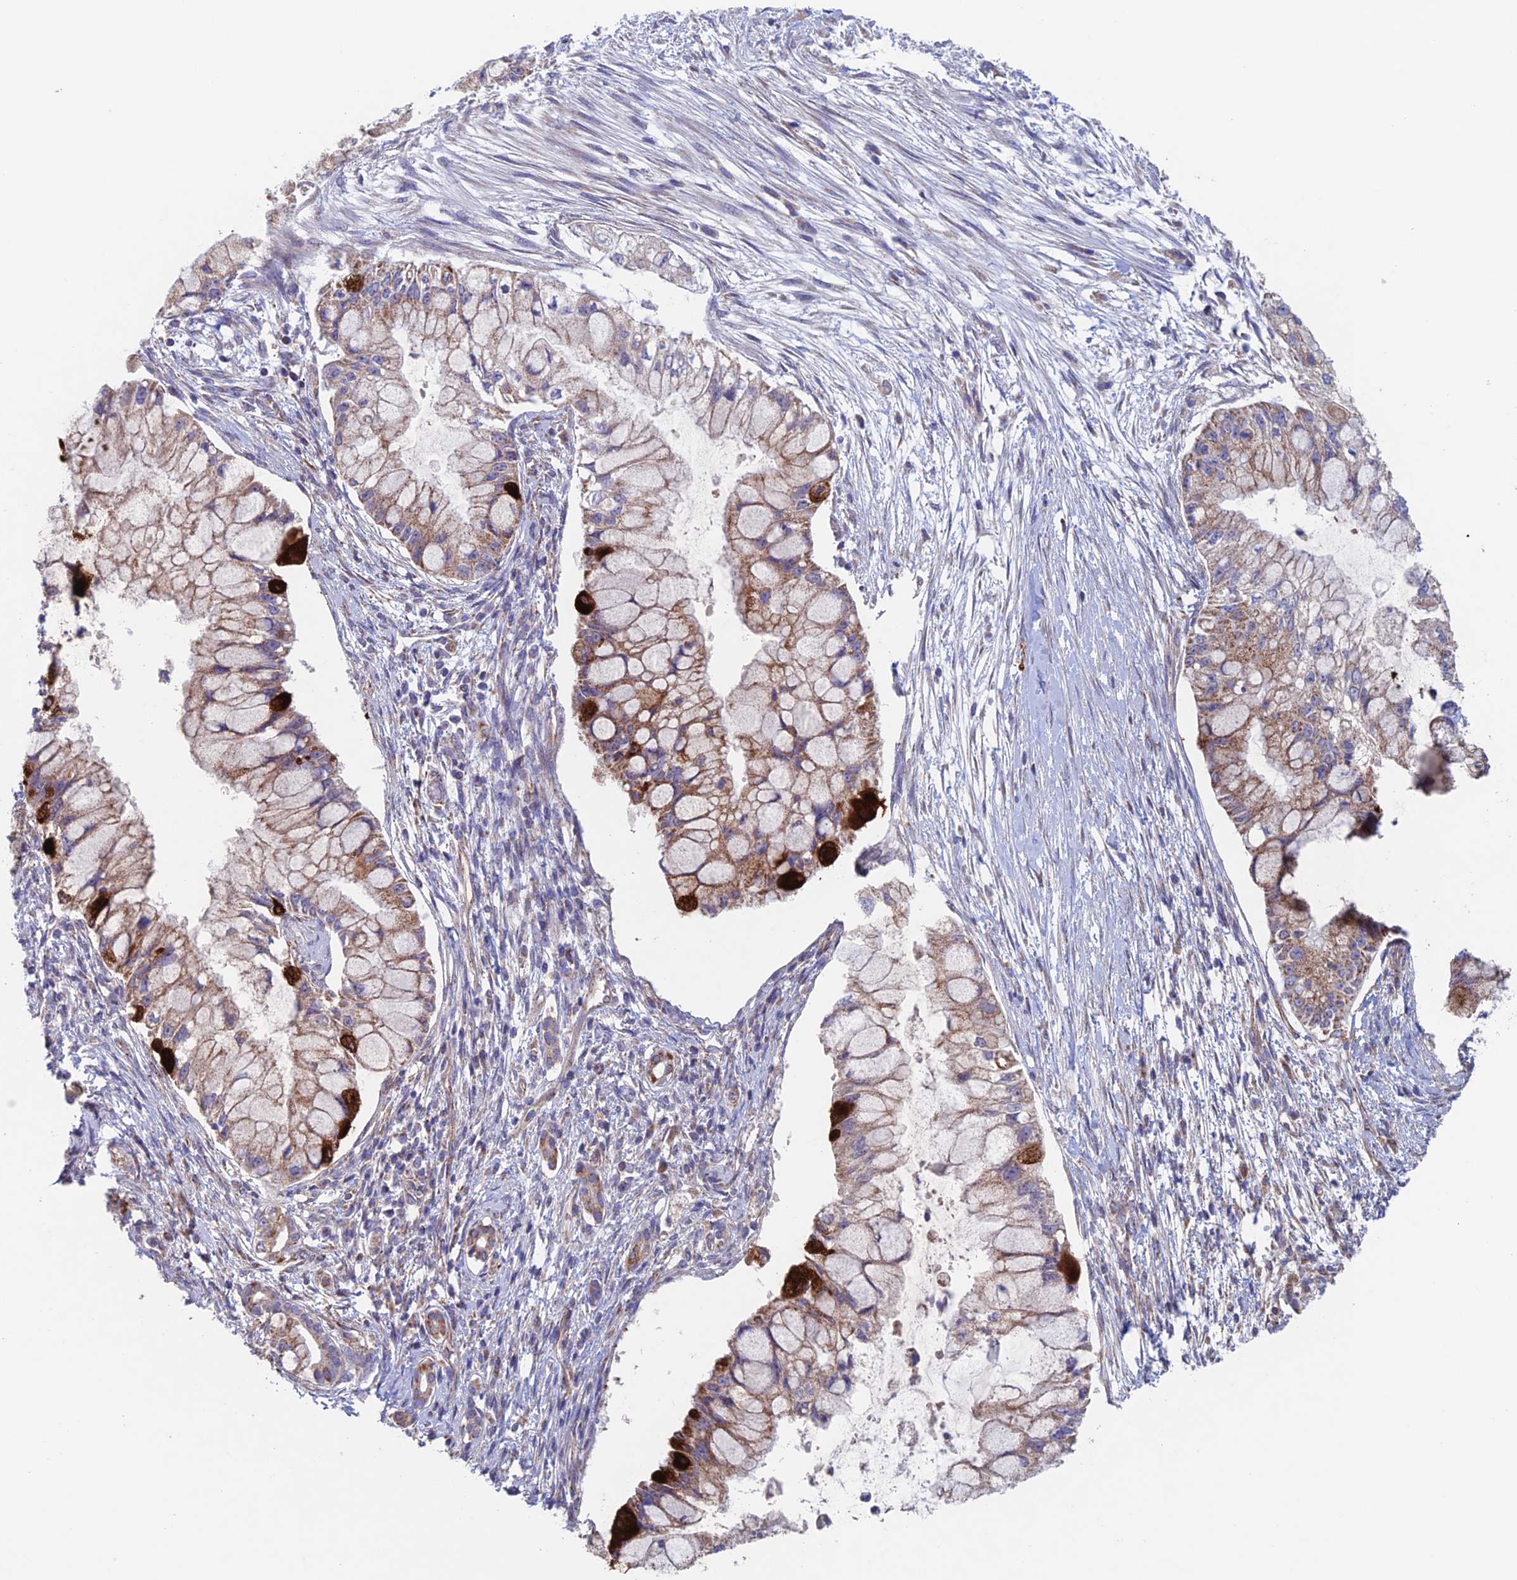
{"staining": {"intensity": "moderate", "quantity": "25%-75%", "location": "cytoplasmic/membranous"}, "tissue": "pancreatic cancer", "cell_type": "Tumor cells", "image_type": "cancer", "snomed": [{"axis": "morphology", "description": "Adenocarcinoma, NOS"}, {"axis": "topography", "description": "Pancreas"}], "caption": "Adenocarcinoma (pancreatic) stained for a protein displays moderate cytoplasmic/membranous positivity in tumor cells.", "gene": "MRPL1", "patient": {"sex": "male", "age": 48}}